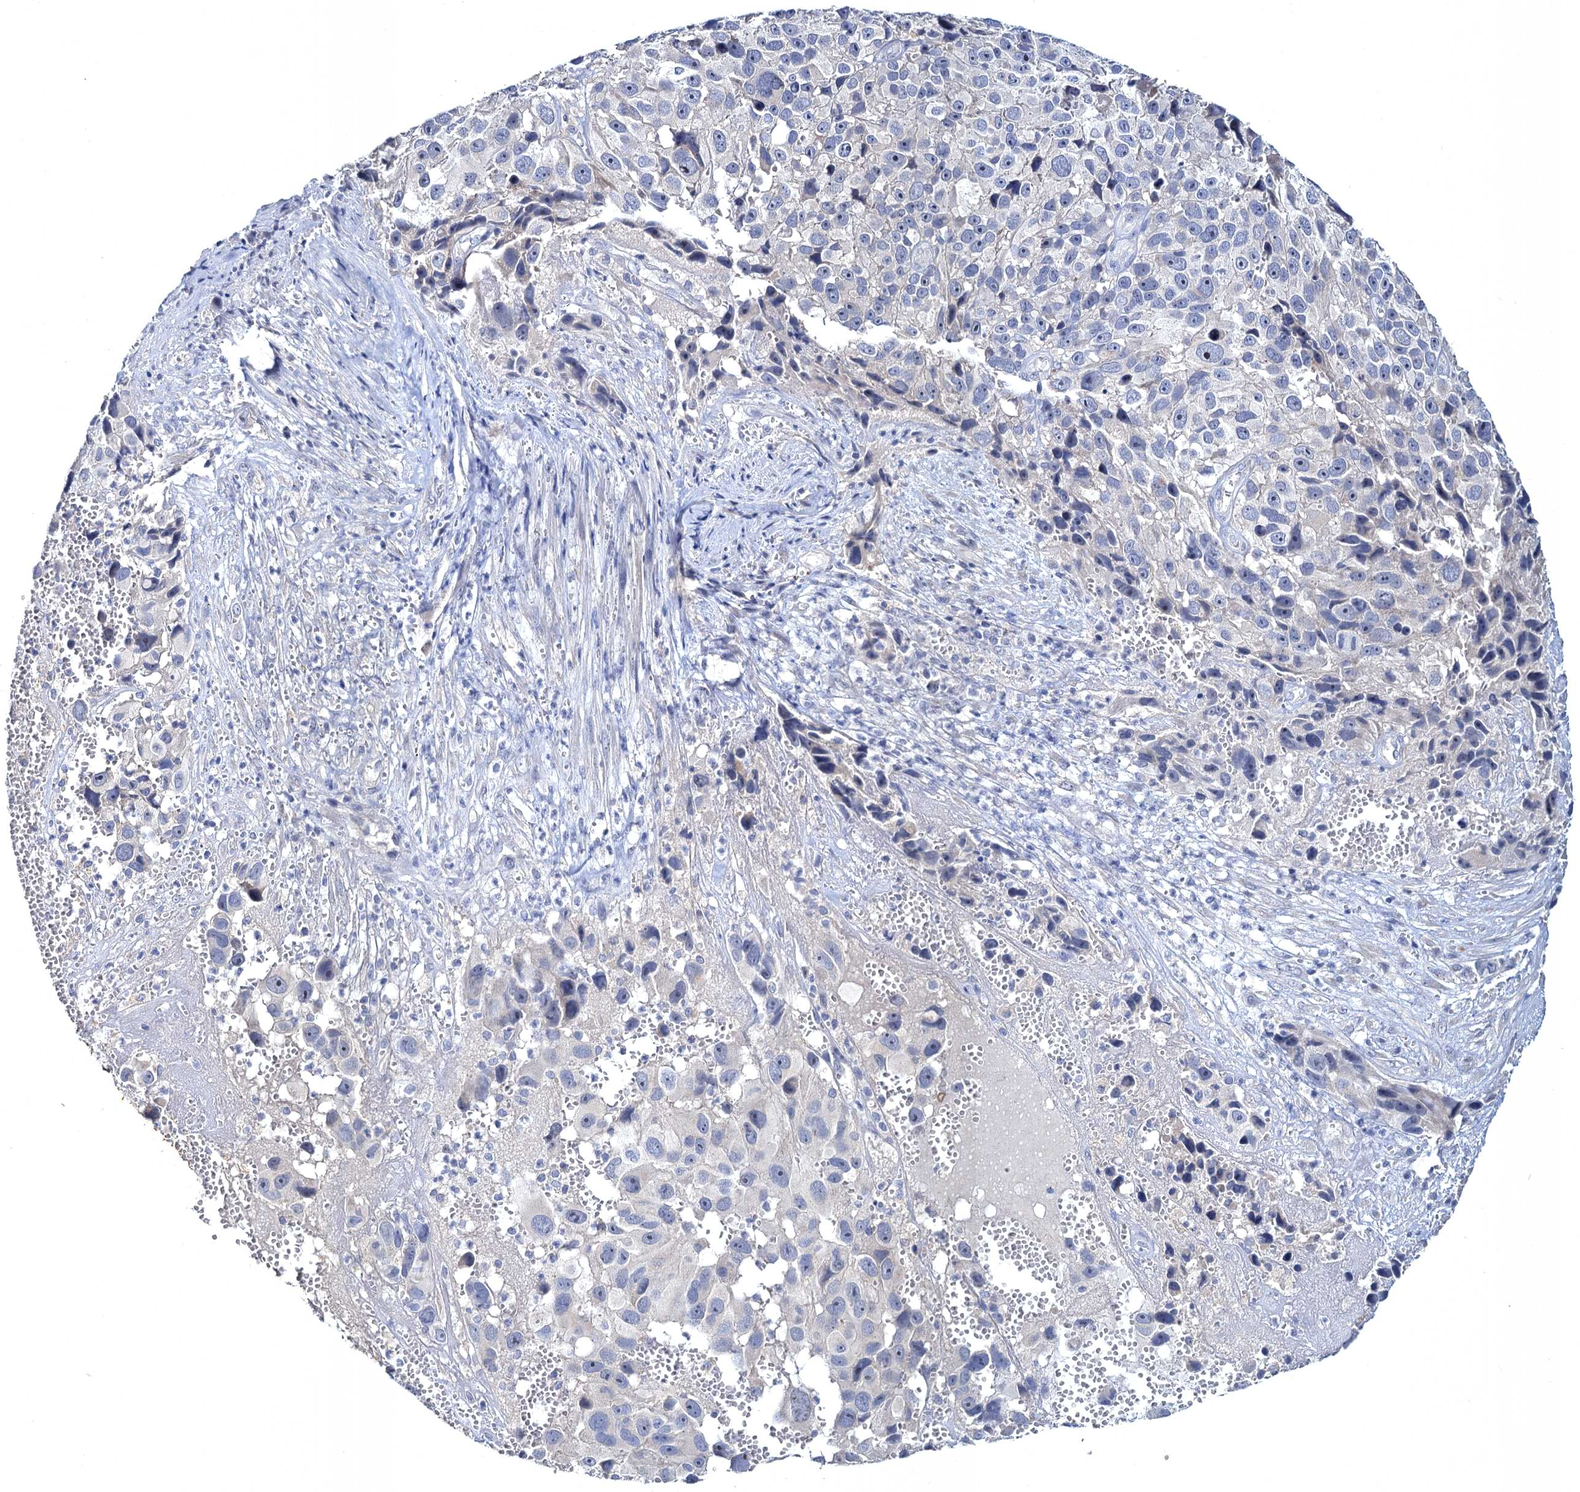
{"staining": {"intensity": "negative", "quantity": "none", "location": "none"}, "tissue": "melanoma", "cell_type": "Tumor cells", "image_type": "cancer", "snomed": [{"axis": "morphology", "description": "Malignant melanoma, NOS"}, {"axis": "topography", "description": "Skin"}], "caption": "Immunohistochemistry (IHC) micrograph of neoplastic tissue: human malignant melanoma stained with DAB displays no significant protein positivity in tumor cells. (DAB IHC with hematoxylin counter stain).", "gene": "ATP9A", "patient": {"sex": "male", "age": 84}}